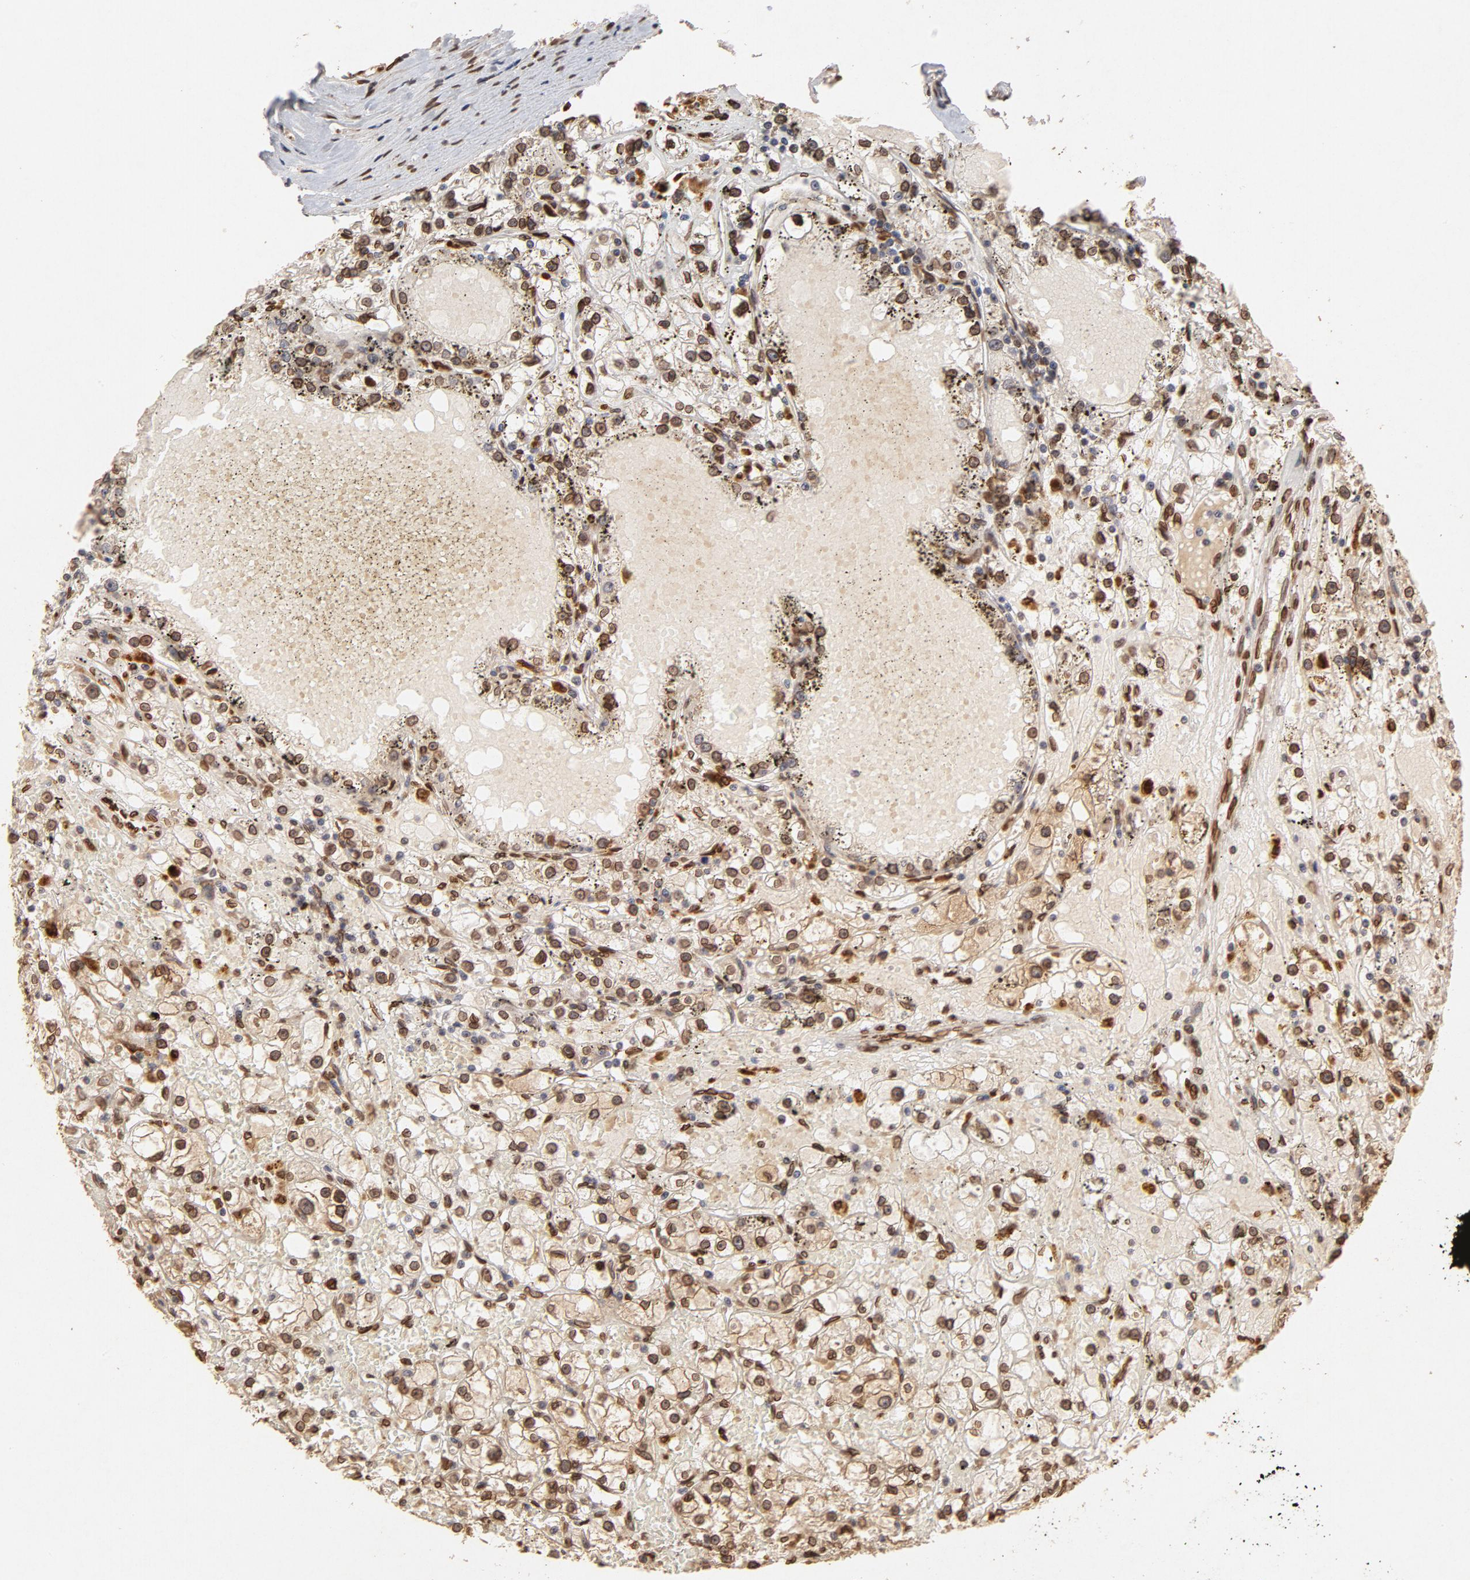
{"staining": {"intensity": "strong", "quantity": ">75%", "location": "cytoplasmic/membranous,nuclear"}, "tissue": "renal cancer", "cell_type": "Tumor cells", "image_type": "cancer", "snomed": [{"axis": "morphology", "description": "Adenocarcinoma, NOS"}, {"axis": "topography", "description": "Kidney"}], "caption": "IHC image of neoplastic tissue: renal cancer (adenocarcinoma) stained using immunohistochemistry (IHC) shows high levels of strong protein expression localized specifically in the cytoplasmic/membranous and nuclear of tumor cells, appearing as a cytoplasmic/membranous and nuclear brown color.", "gene": "LMNA", "patient": {"sex": "male", "age": 56}}